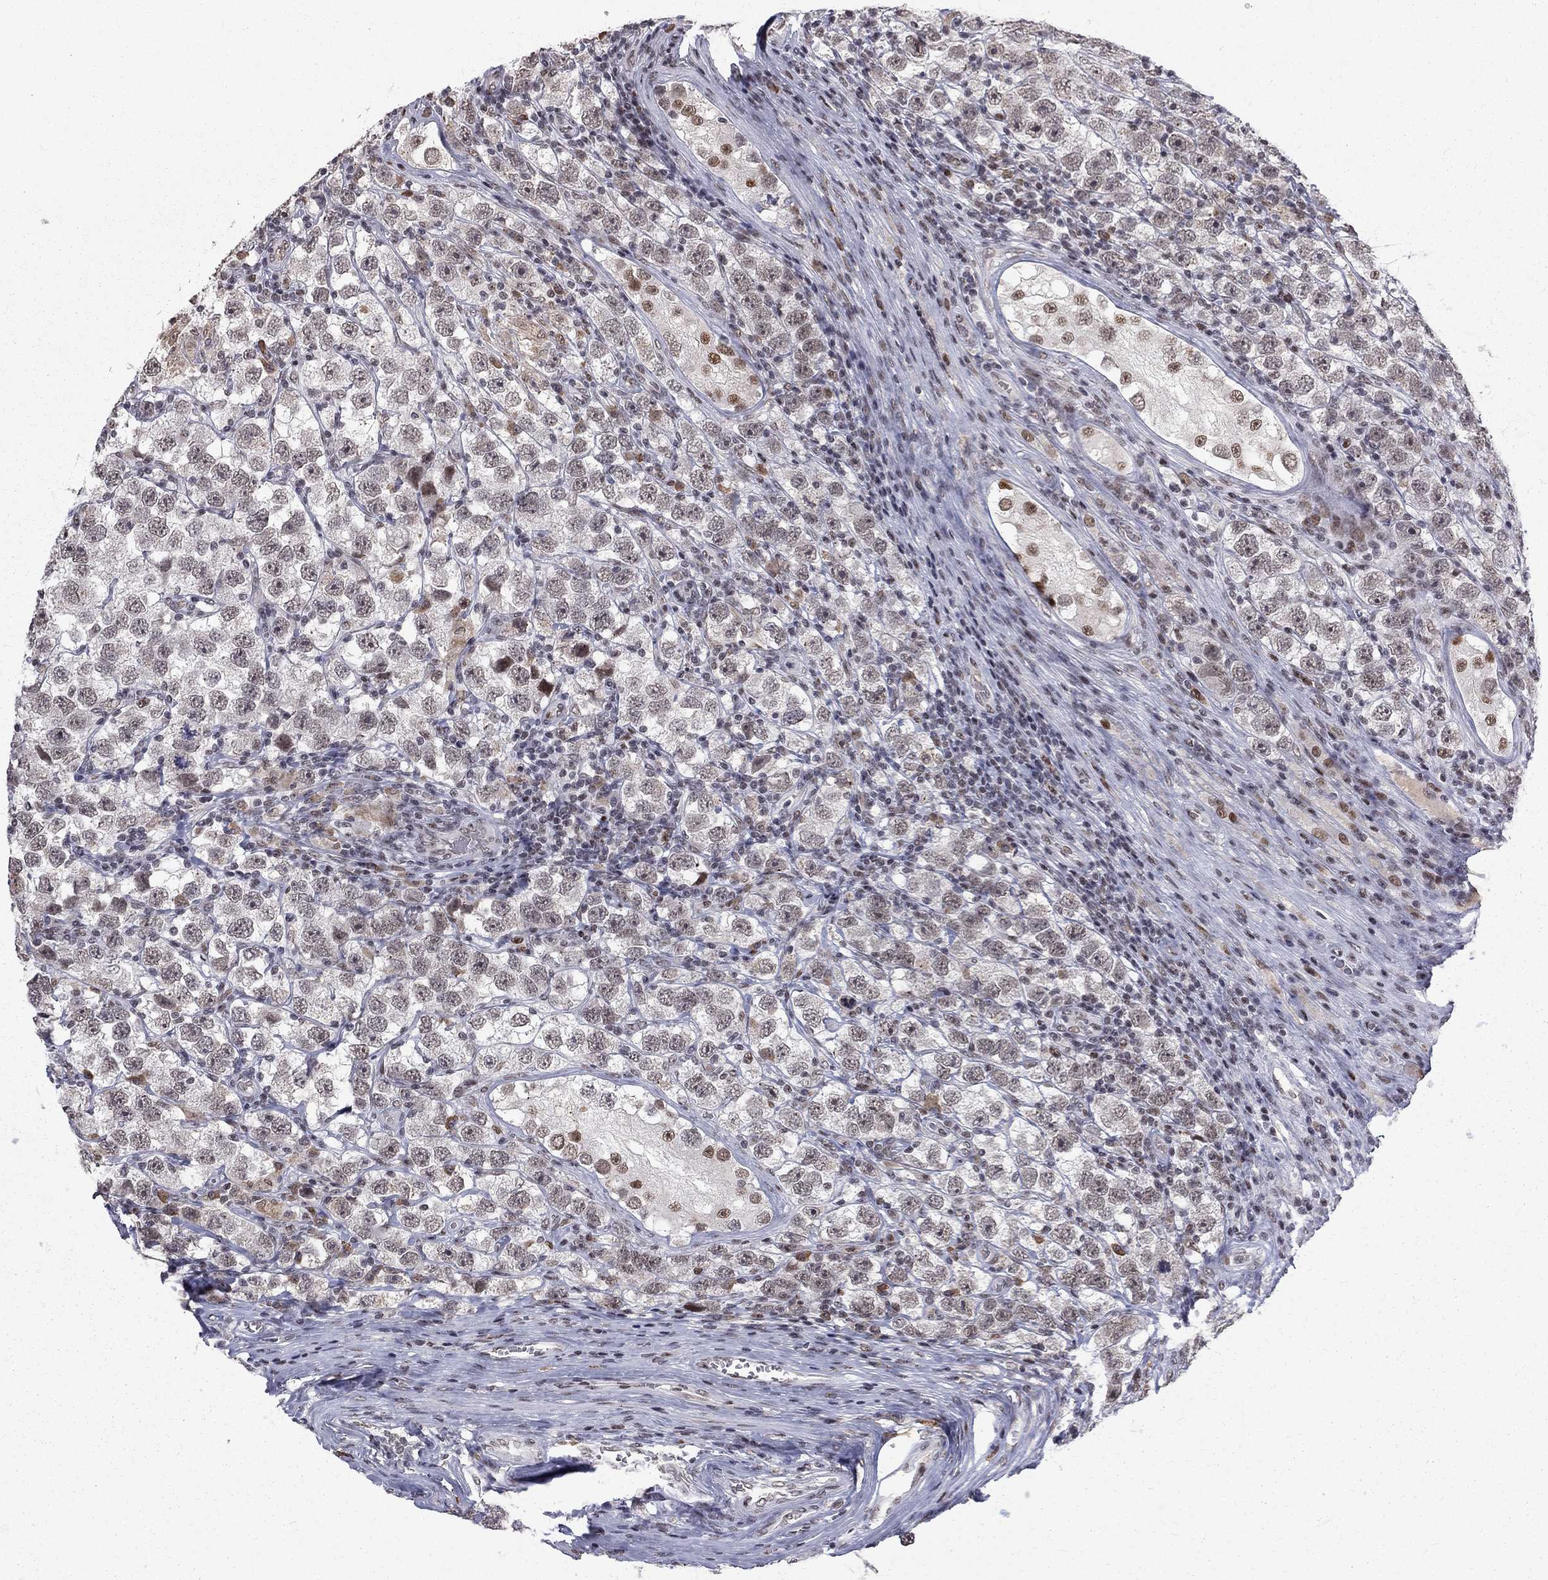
{"staining": {"intensity": "negative", "quantity": "none", "location": "none"}, "tissue": "testis cancer", "cell_type": "Tumor cells", "image_type": "cancer", "snomed": [{"axis": "morphology", "description": "Seminoma, NOS"}, {"axis": "topography", "description": "Testis"}], "caption": "The micrograph demonstrates no significant positivity in tumor cells of seminoma (testis). (Stains: DAB (3,3'-diaminobenzidine) immunohistochemistry (IHC) with hematoxylin counter stain, Microscopy: brightfield microscopy at high magnification).", "gene": "TCEAL1", "patient": {"sex": "male", "age": 26}}